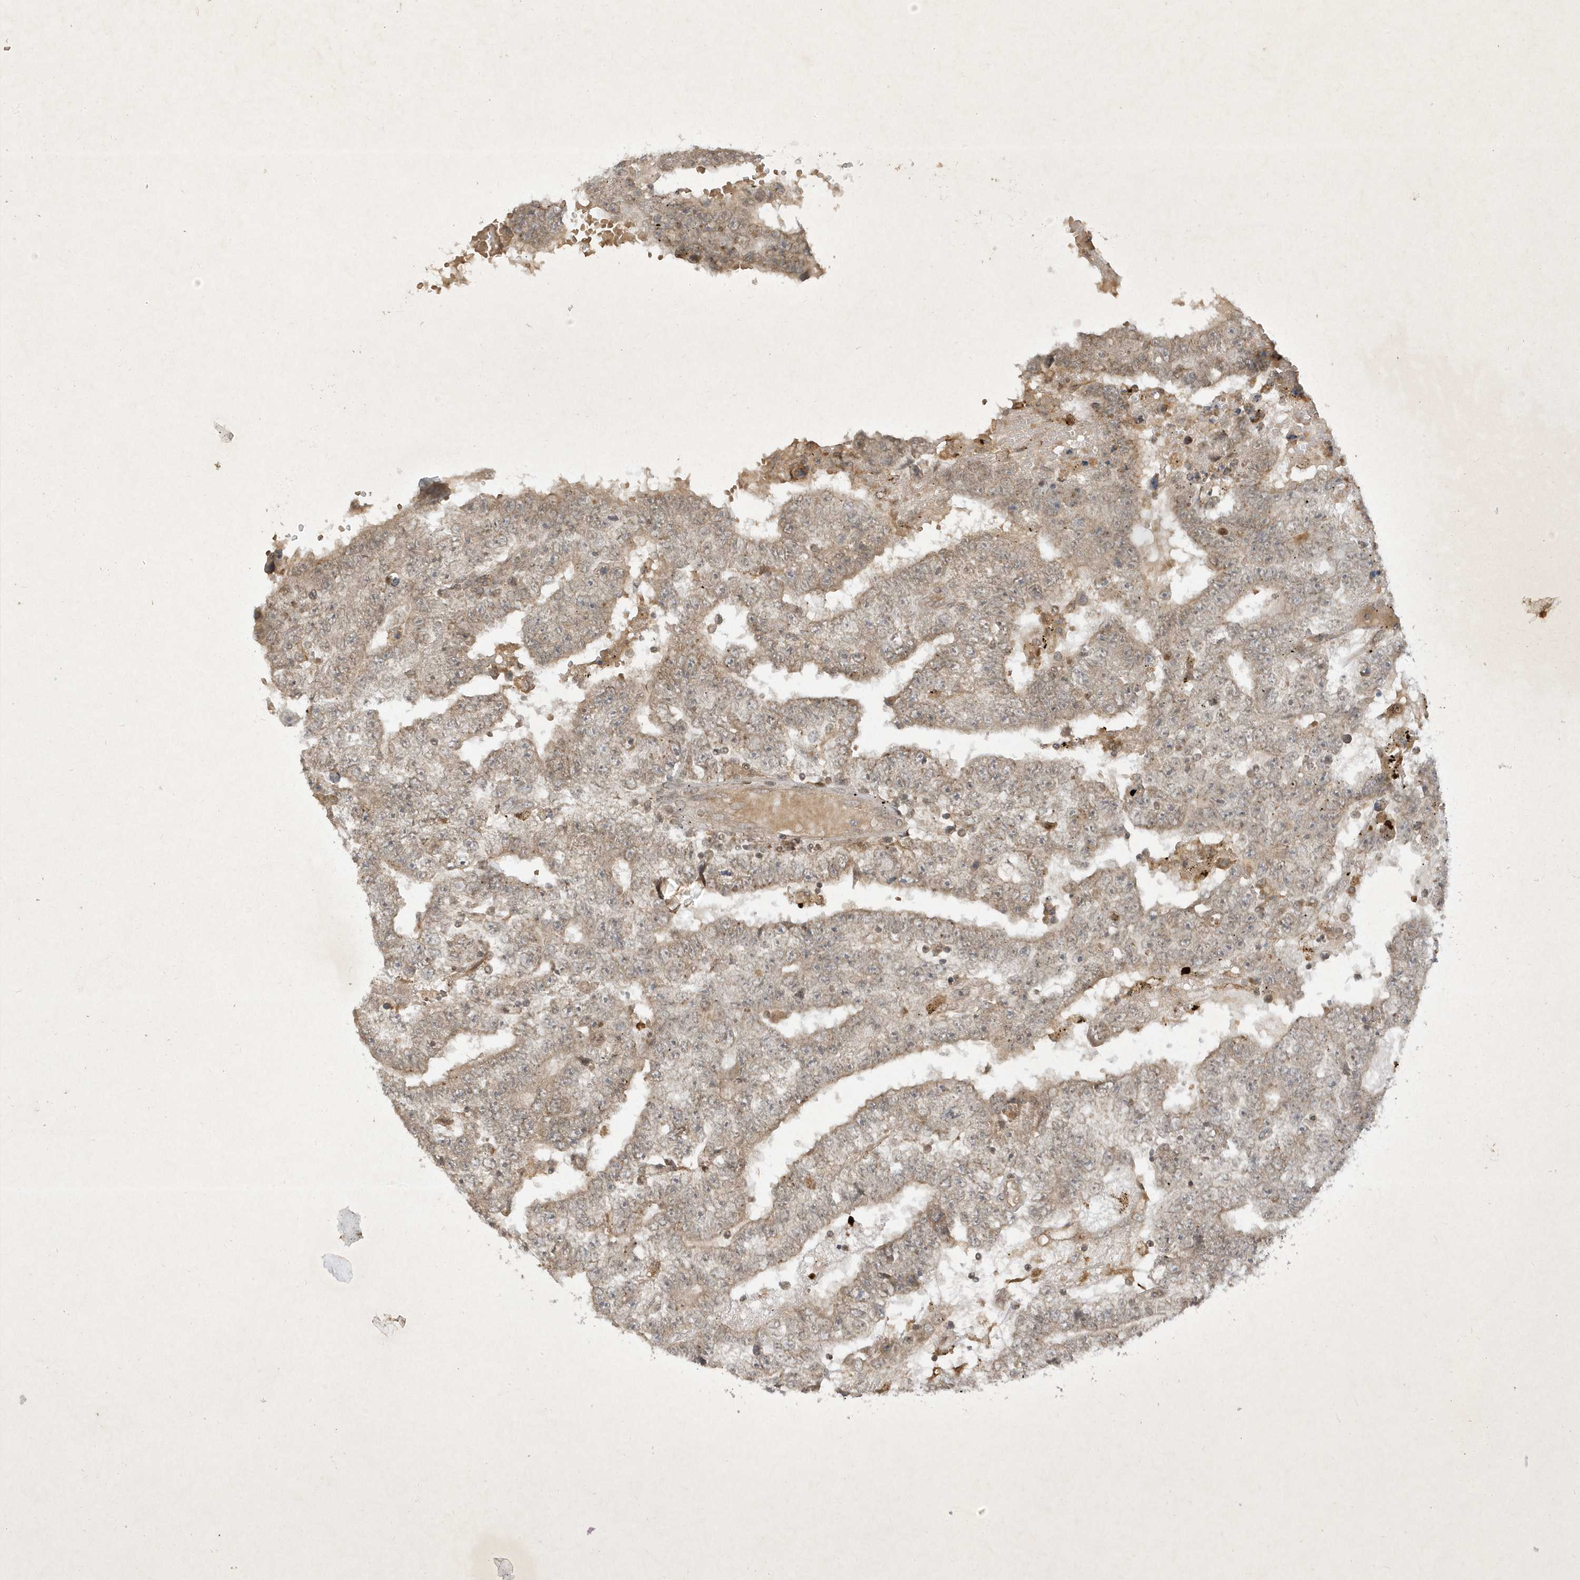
{"staining": {"intensity": "weak", "quantity": ">75%", "location": "cytoplasmic/membranous"}, "tissue": "testis cancer", "cell_type": "Tumor cells", "image_type": "cancer", "snomed": [{"axis": "morphology", "description": "Carcinoma, Embryonal, NOS"}, {"axis": "topography", "description": "Testis"}], "caption": "Immunohistochemistry (DAB) staining of human testis cancer shows weak cytoplasmic/membranous protein positivity in about >75% of tumor cells. Ihc stains the protein of interest in brown and the nuclei are stained blue.", "gene": "ZNF213", "patient": {"sex": "male", "age": 25}}